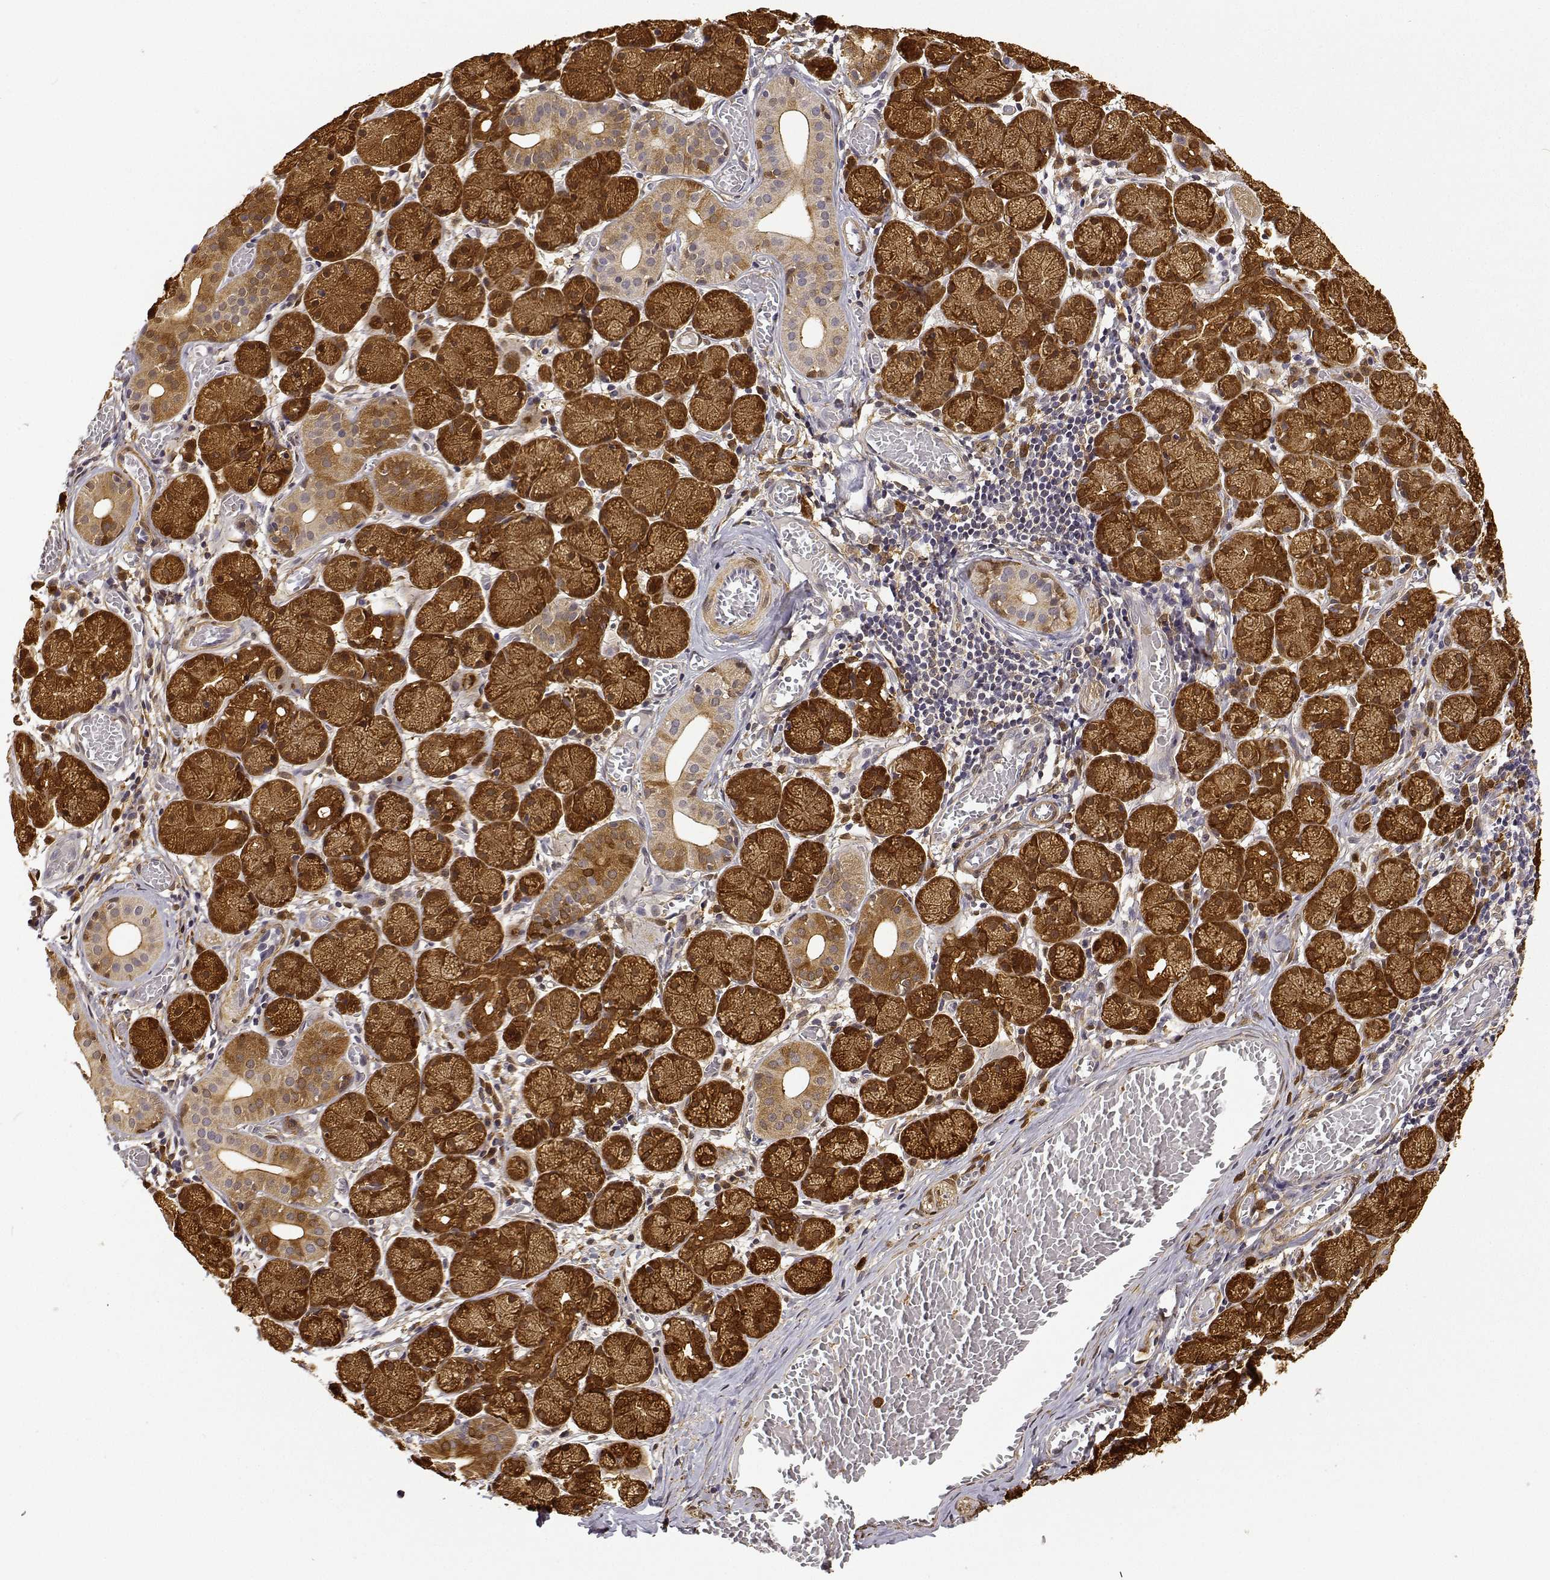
{"staining": {"intensity": "strong", "quantity": ">75%", "location": "cytoplasmic/membranous,nuclear"}, "tissue": "salivary gland", "cell_type": "Glandular cells", "image_type": "normal", "snomed": [{"axis": "morphology", "description": "Normal tissue, NOS"}, {"axis": "topography", "description": "Salivary gland"}, {"axis": "topography", "description": "Peripheral nerve tissue"}], "caption": "Immunohistochemistry (IHC) of normal salivary gland reveals high levels of strong cytoplasmic/membranous,nuclear positivity in about >75% of glandular cells.", "gene": "PHGDH", "patient": {"sex": "female", "age": 24}}